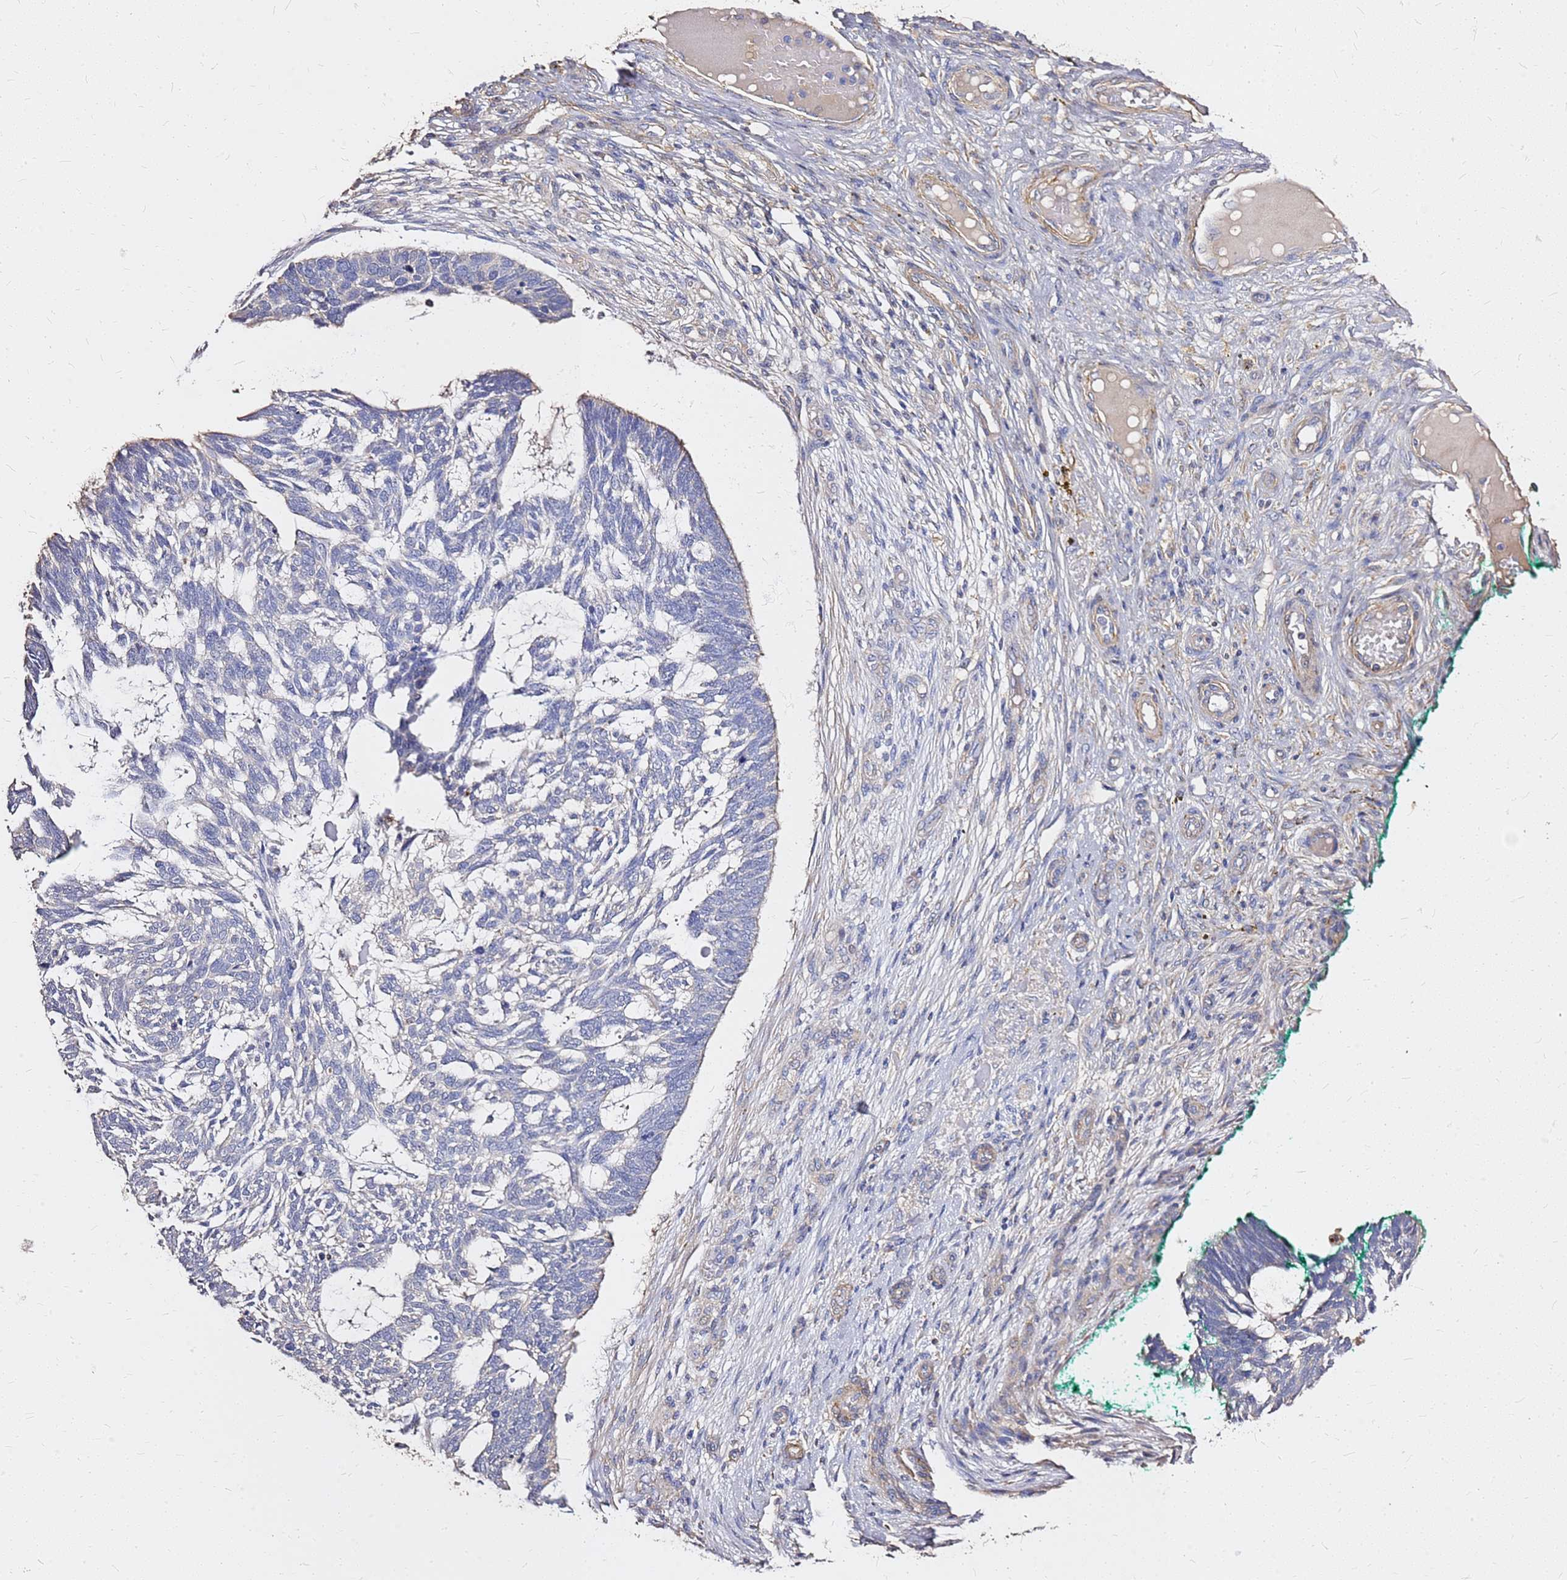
{"staining": {"intensity": "weak", "quantity": "<25%", "location": "cytoplasmic/membranous"}, "tissue": "skin cancer", "cell_type": "Tumor cells", "image_type": "cancer", "snomed": [{"axis": "morphology", "description": "Basal cell carcinoma"}, {"axis": "topography", "description": "Skin"}], "caption": "Immunohistochemistry of human skin cancer (basal cell carcinoma) exhibits no staining in tumor cells.", "gene": "EXD3", "patient": {"sex": "male", "age": 88}}